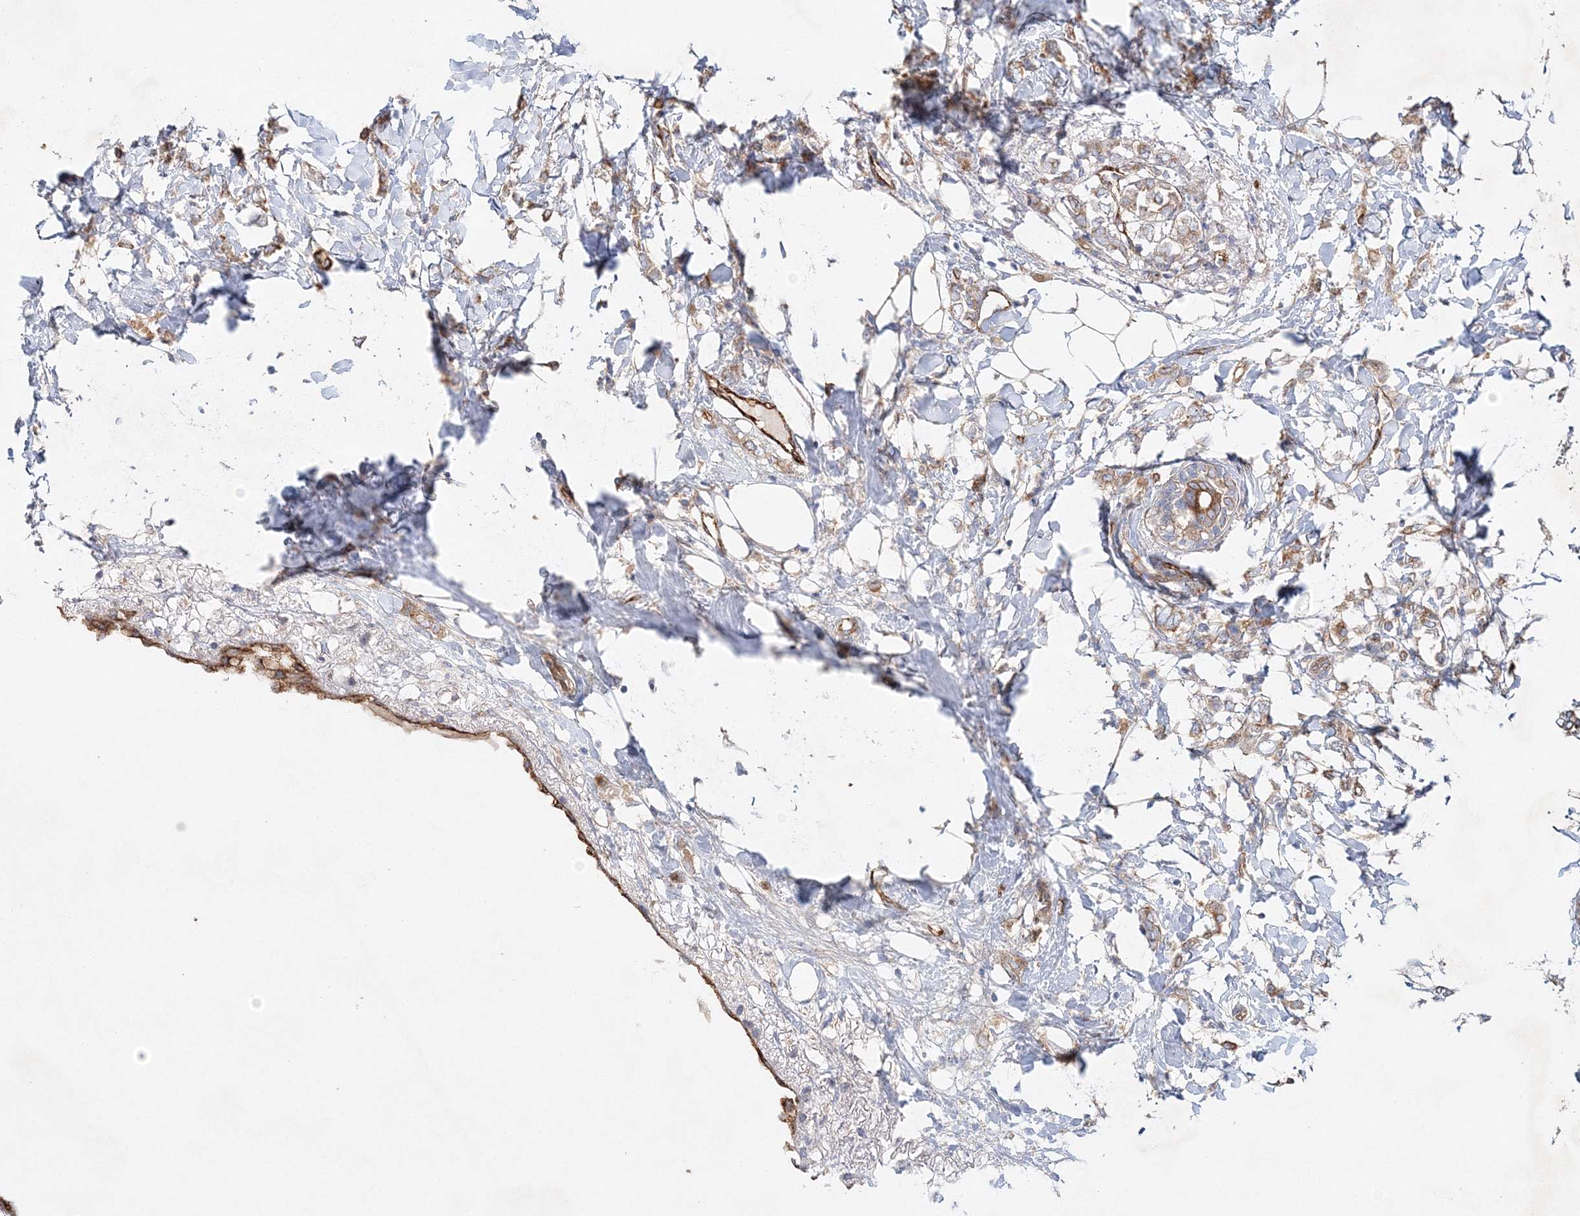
{"staining": {"intensity": "weak", "quantity": ">75%", "location": "cytoplasmic/membranous"}, "tissue": "breast cancer", "cell_type": "Tumor cells", "image_type": "cancer", "snomed": [{"axis": "morphology", "description": "Normal tissue, NOS"}, {"axis": "morphology", "description": "Lobular carcinoma"}, {"axis": "topography", "description": "Breast"}], "caption": "Human breast cancer (lobular carcinoma) stained for a protein (brown) exhibits weak cytoplasmic/membranous positive expression in approximately >75% of tumor cells.", "gene": "ZFYVE16", "patient": {"sex": "female", "age": 47}}